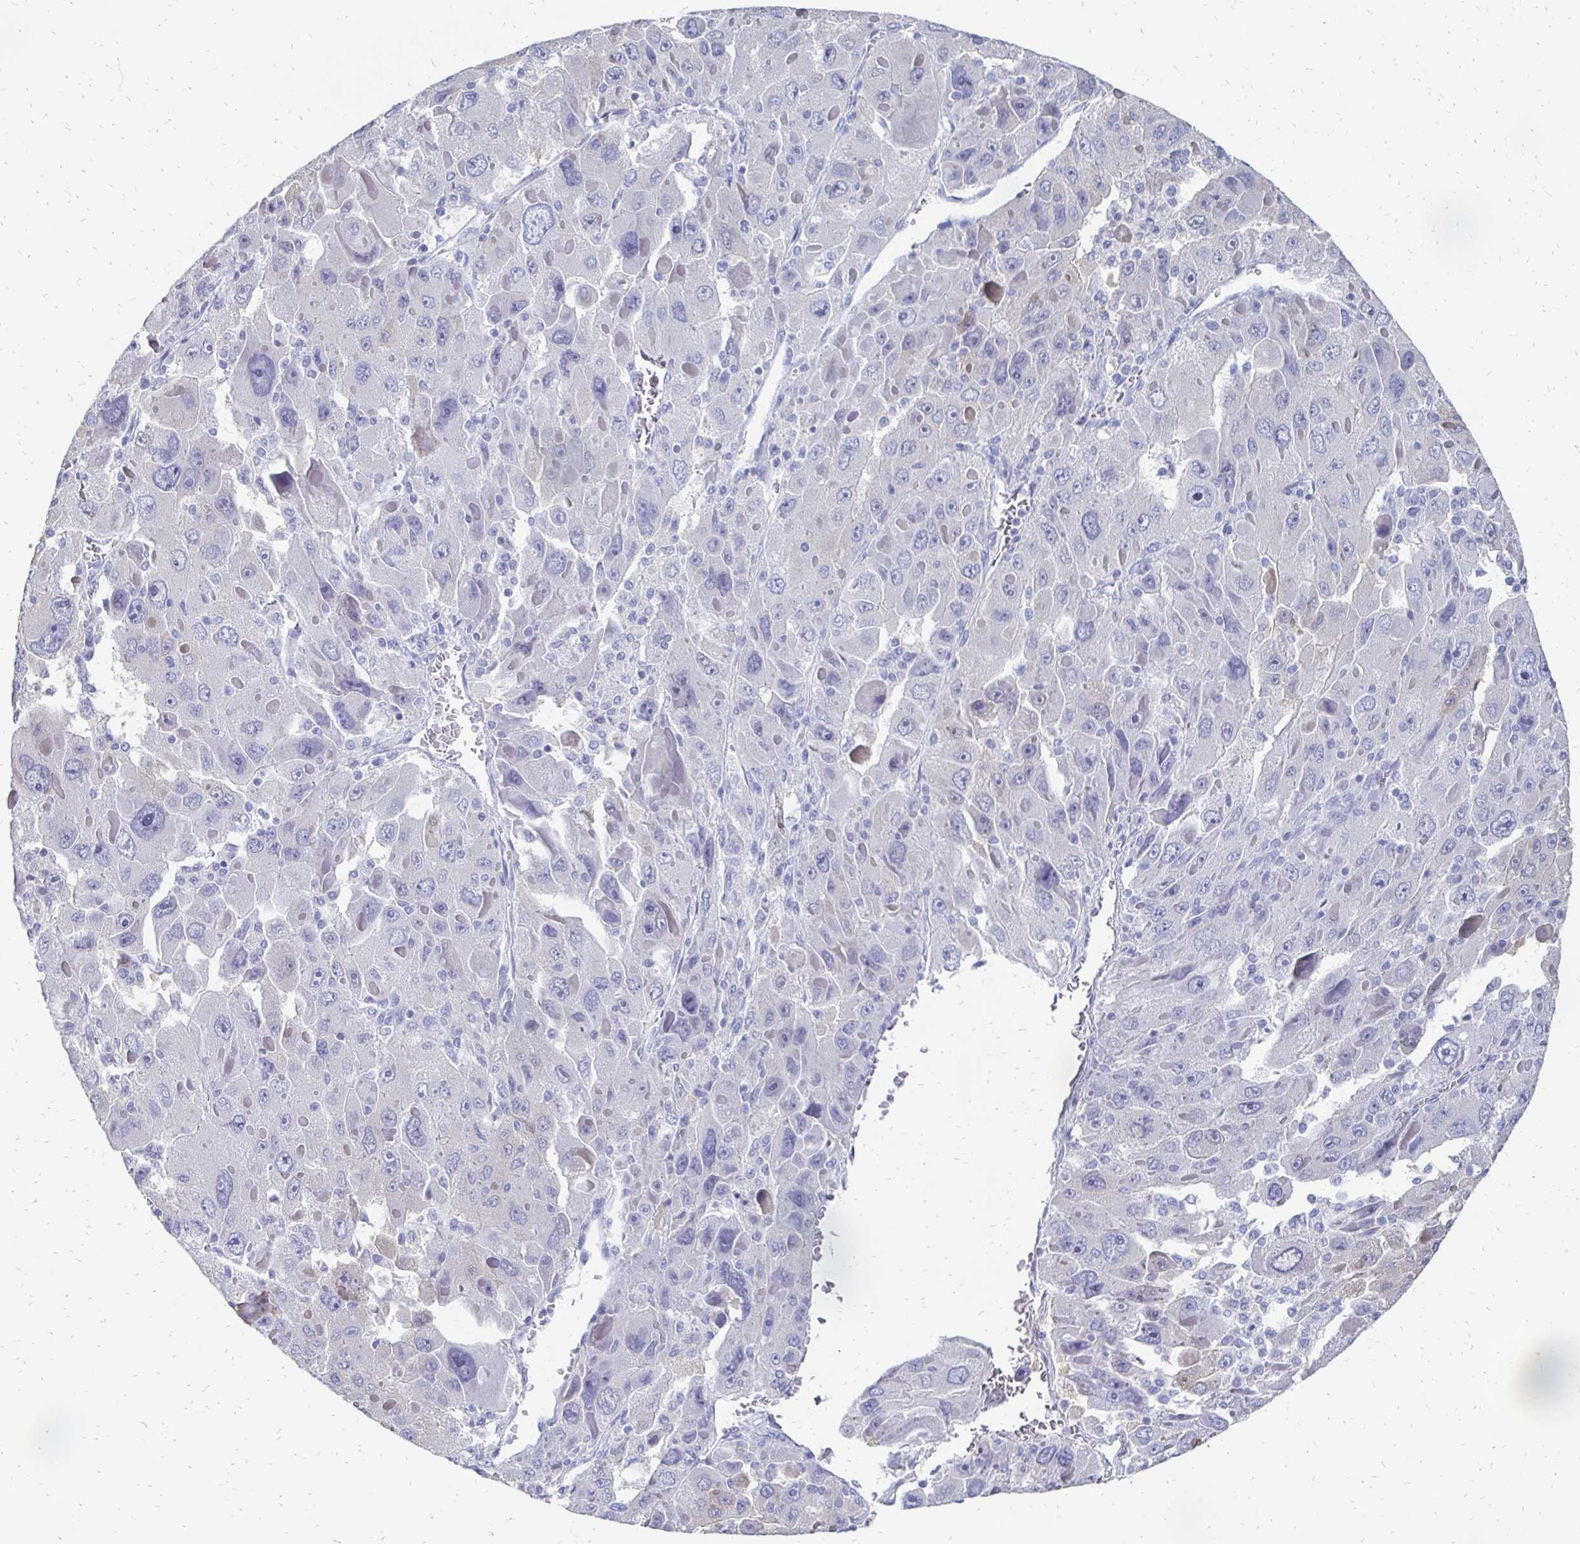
{"staining": {"intensity": "negative", "quantity": "none", "location": "none"}, "tissue": "liver cancer", "cell_type": "Tumor cells", "image_type": "cancer", "snomed": [{"axis": "morphology", "description": "Carcinoma, Hepatocellular, NOS"}, {"axis": "topography", "description": "Liver"}], "caption": "The IHC photomicrograph has no significant positivity in tumor cells of liver cancer (hepatocellular carcinoma) tissue.", "gene": "SYCP3", "patient": {"sex": "female", "age": 41}}